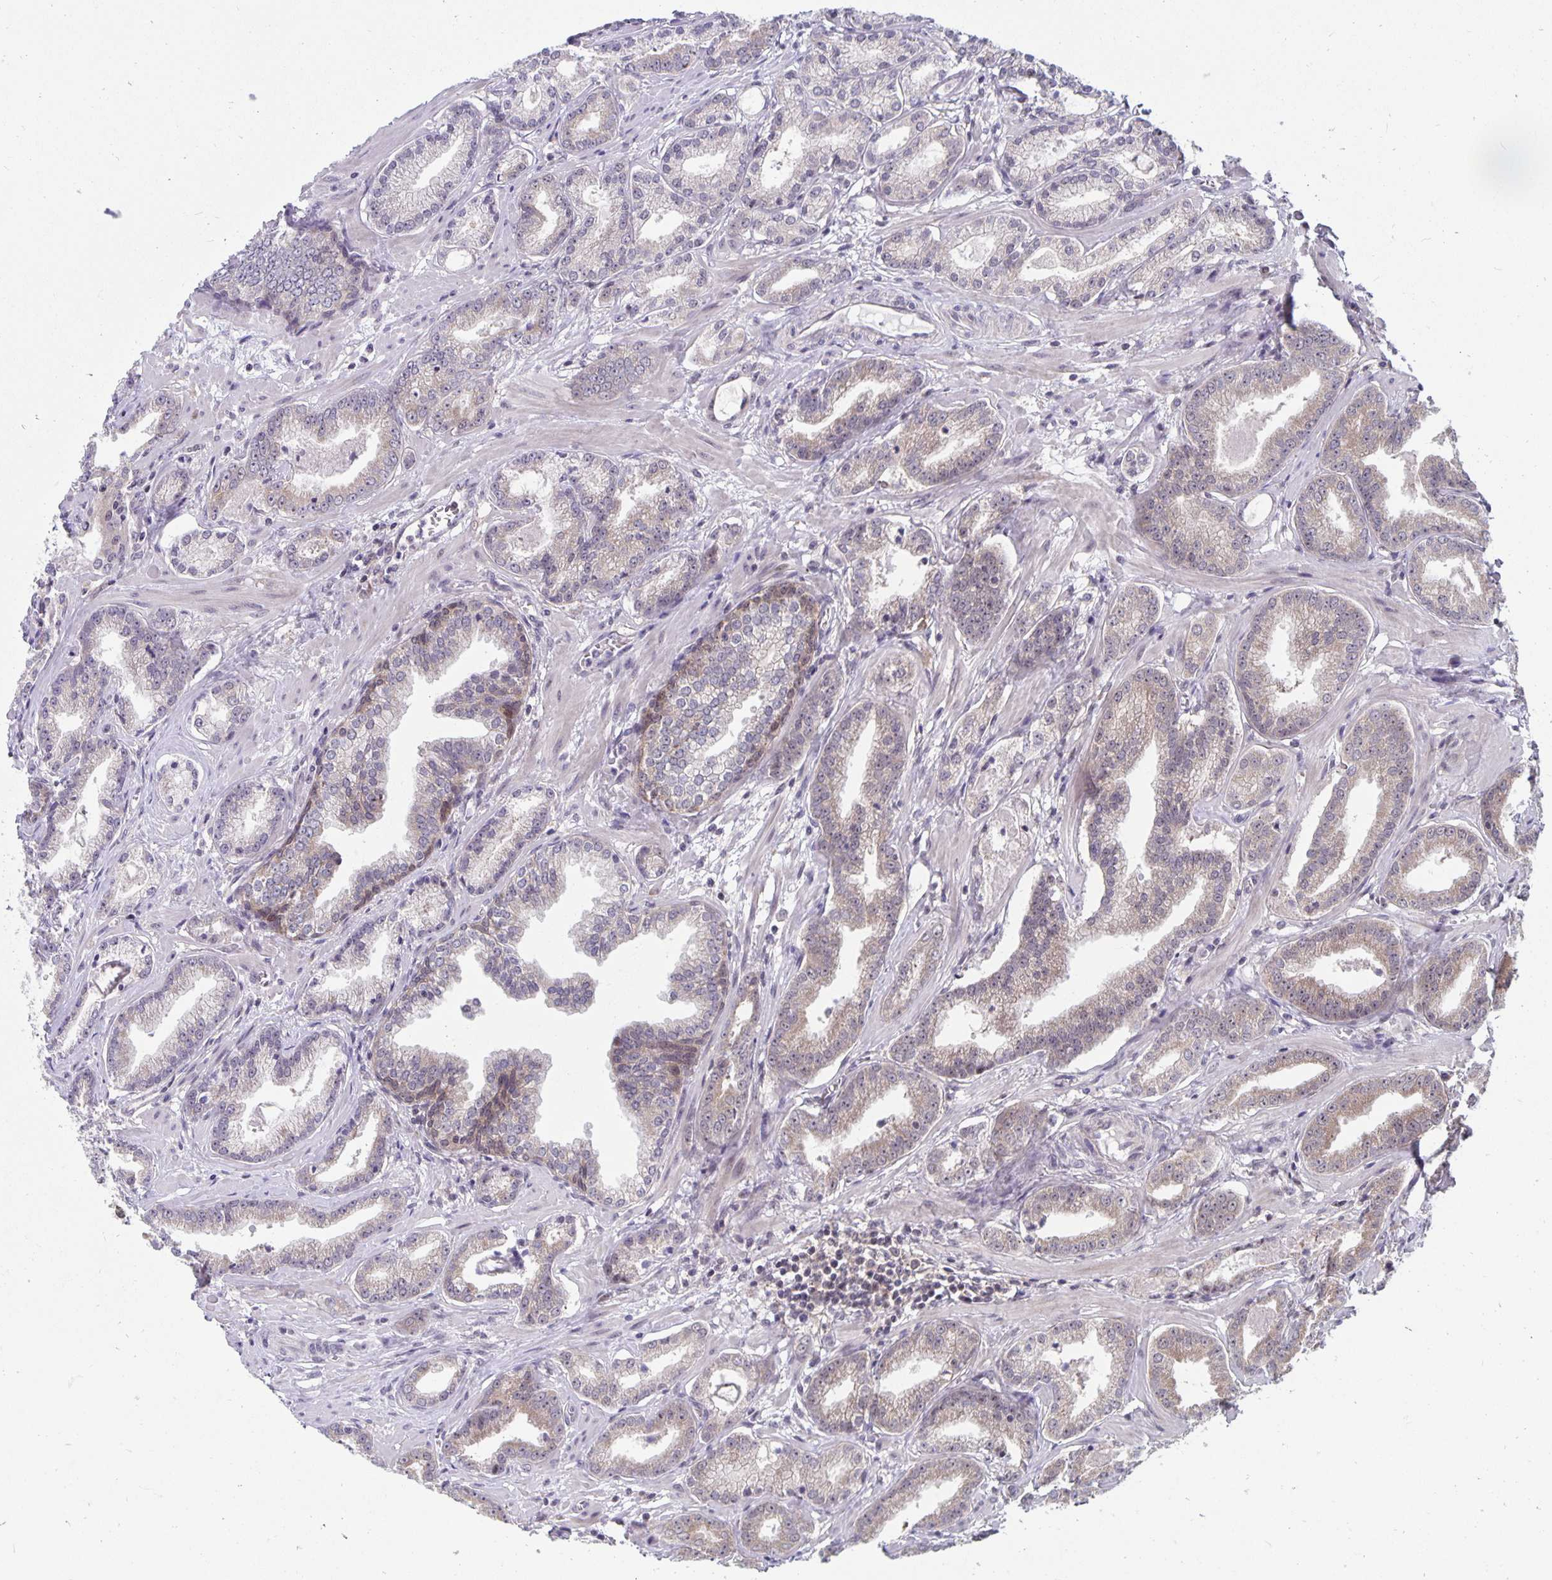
{"staining": {"intensity": "weak", "quantity": "<25%", "location": "cytoplasmic/membranous,nuclear"}, "tissue": "prostate cancer", "cell_type": "Tumor cells", "image_type": "cancer", "snomed": [{"axis": "morphology", "description": "Adenocarcinoma, Low grade"}, {"axis": "topography", "description": "Prostate"}], "caption": "High power microscopy micrograph of an immunohistochemistry photomicrograph of prostate low-grade adenocarcinoma, revealing no significant staining in tumor cells. The staining was performed using DAB to visualize the protein expression in brown, while the nuclei were stained in blue with hematoxylin (Magnification: 20x).", "gene": "EXOC6B", "patient": {"sex": "male", "age": 64}}